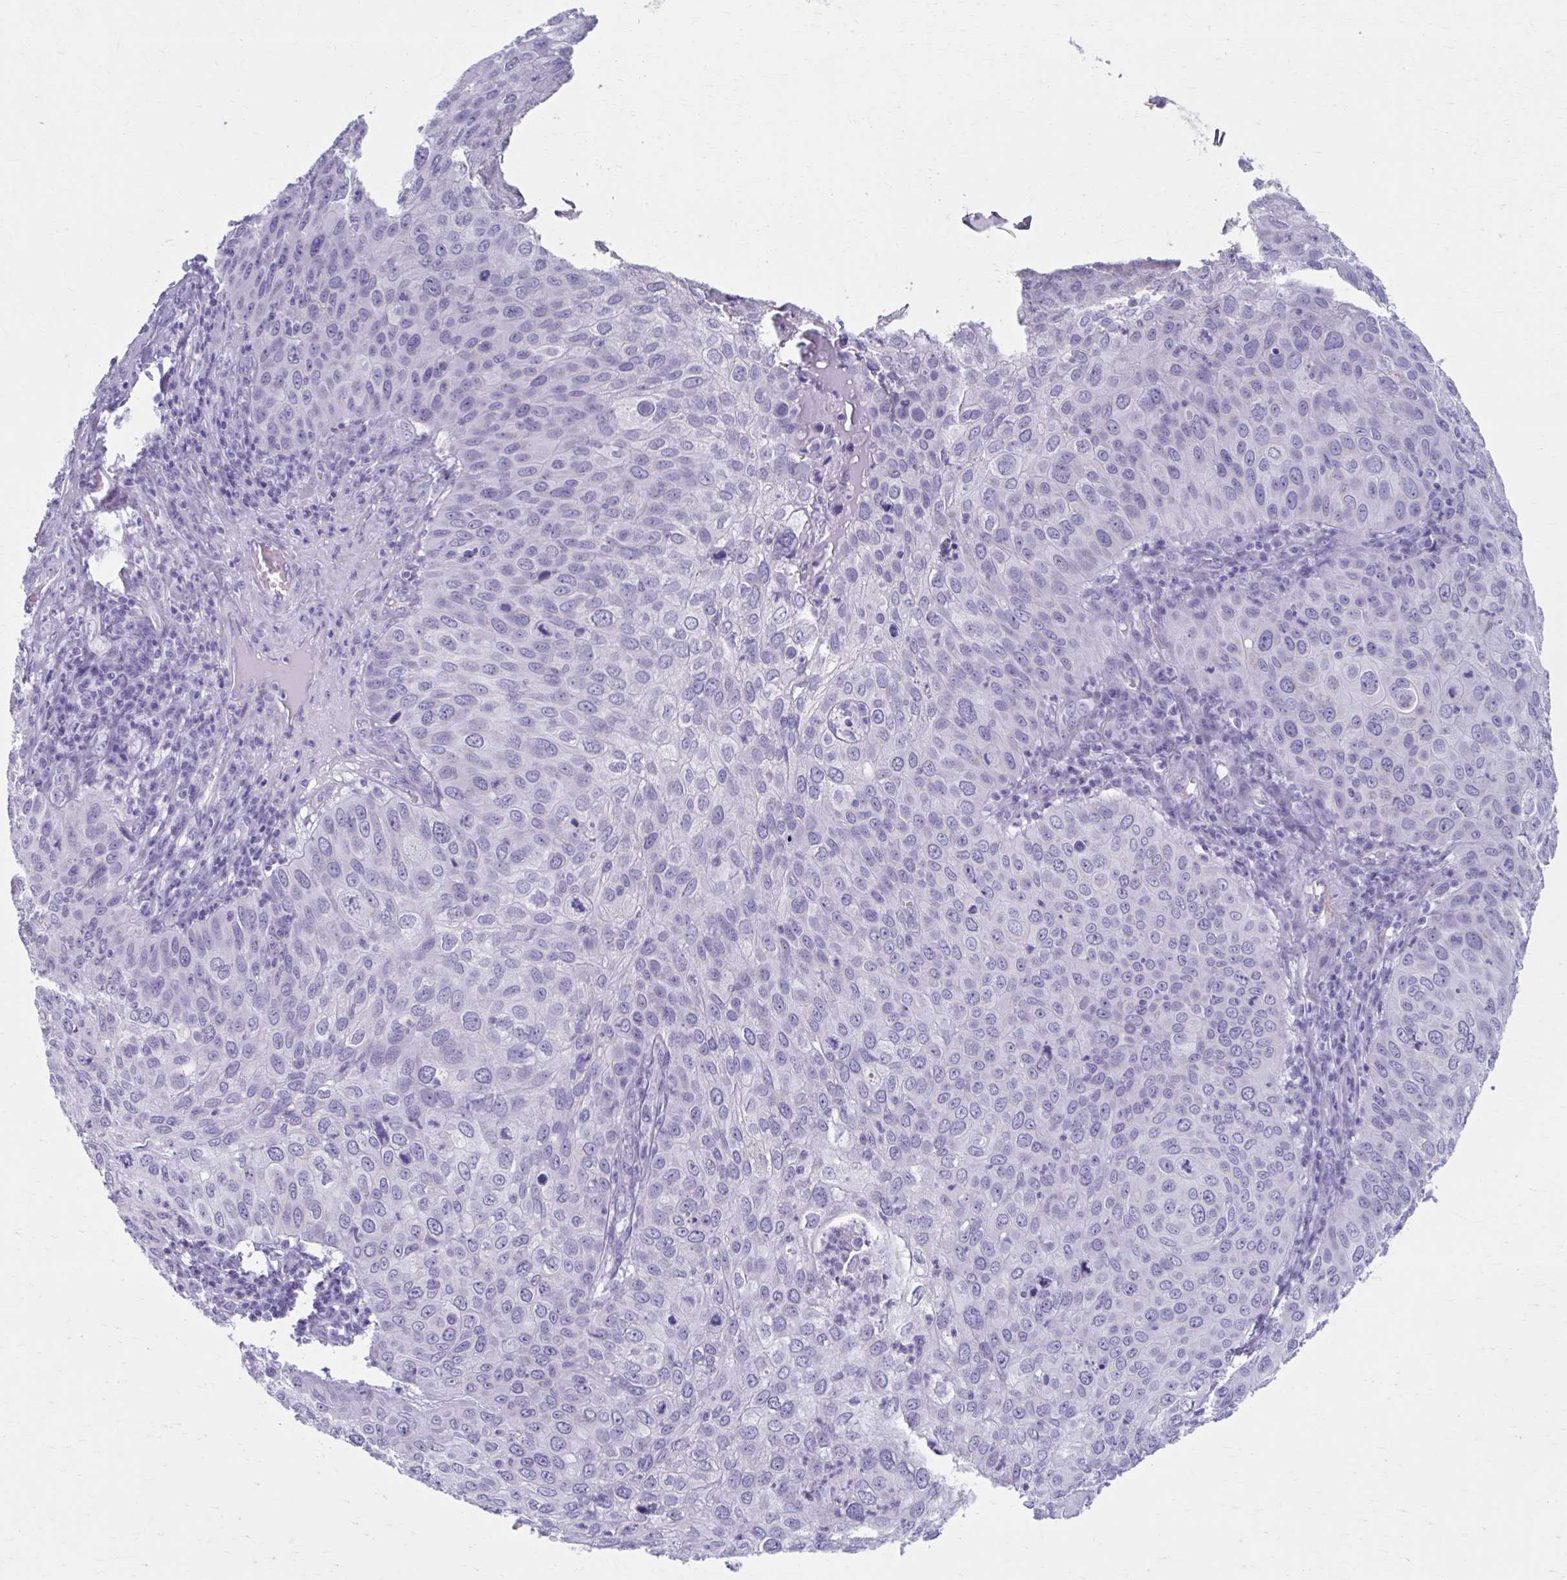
{"staining": {"intensity": "negative", "quantity": "none", "location": "none"}, "tissue": "skin cancer", "cell_type": "Tumor cells", "image_type": "cancer", "snomed": [{"axis": "morphology", "description": "Squamous cell carcinoma, NOS"}, {"axis": "topography", "description": "Skin"}], "caption": "High power microscopy photomicrograph of an immunohistochemistry photomicrograph of skin cancer (squamous cell carcinoma), revealing no significant staining in tumor cells.", "gene": "KCNE2", "patient": {"sex": "male", "age": 87}}